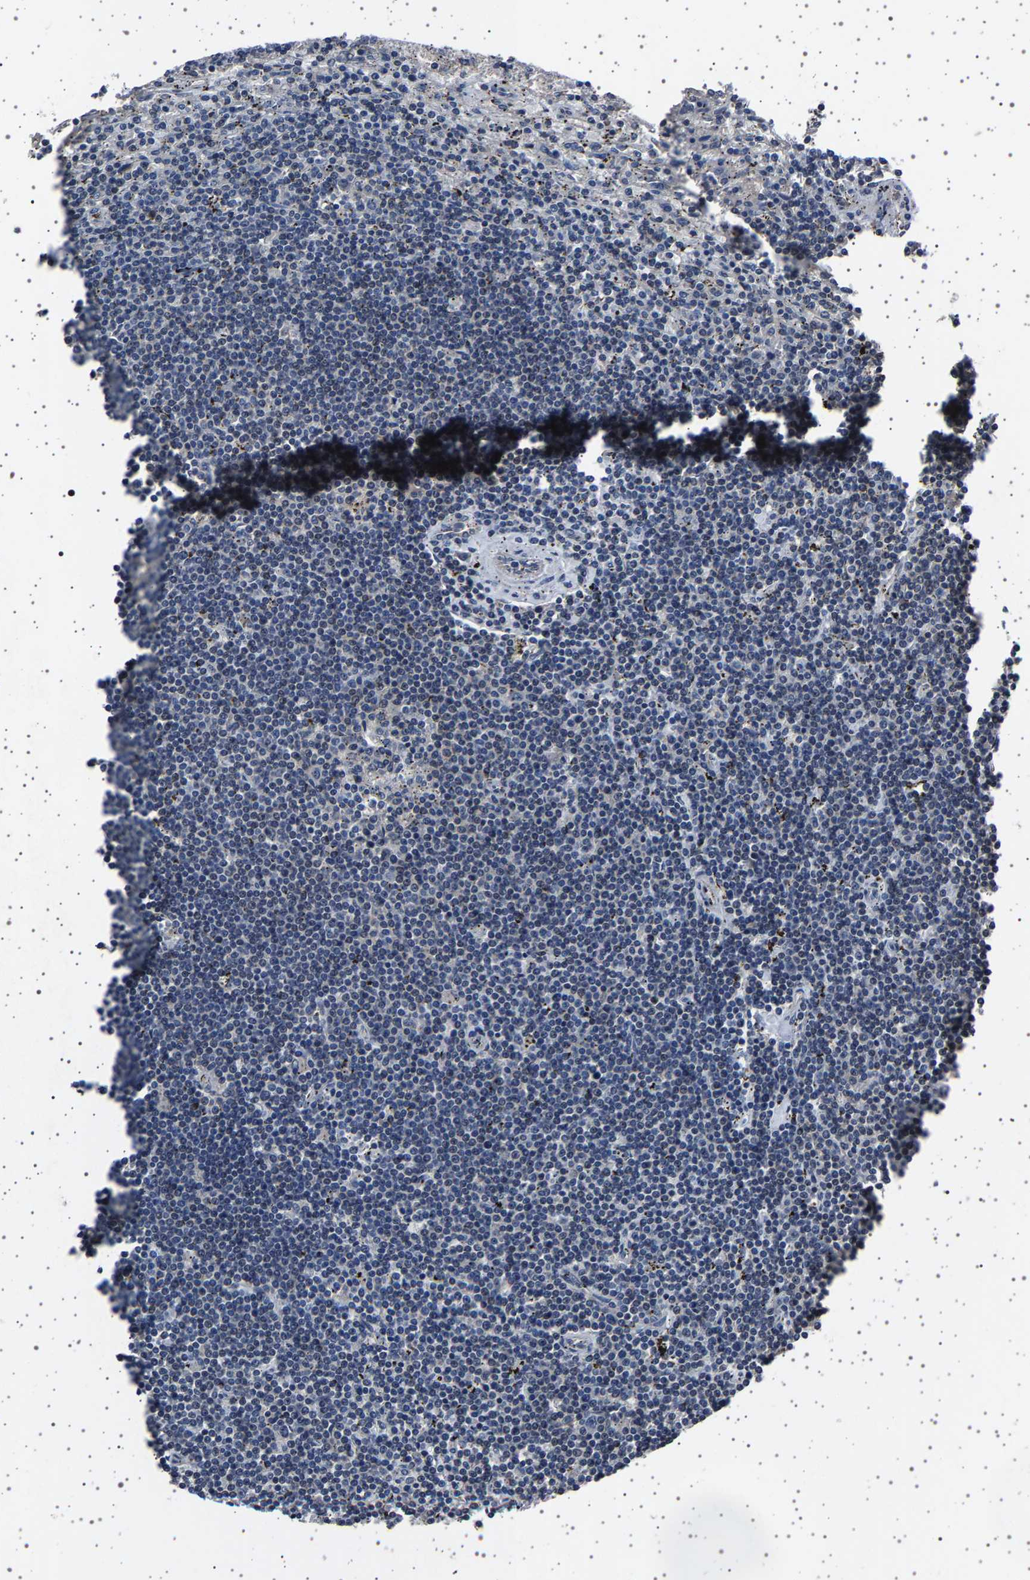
{"staining": {"intensity": "negative", "quantity": "none", "location": "none"}, "tissue": "lymphoma", "cell_type": "Tumor cells", "image_type": "cancer", "snomed": [{"axis": "morphology", "description": "Malignant lymphoma, non-Hodgkin's type, Low grade"}, {"axis": "topography", "description": "Spleen"}], "caption": "Malignant lymphoma, non-Hodgkin's type (low-grade) was stained to show a protein in brown. There is no significant positivity in tumor cells. (Brightfield microscopy of DAB immunohistochemistry (IHC) at high magnification).", "gene": "NCKAP1", "patient": {"sex": "male", "age": 76}}